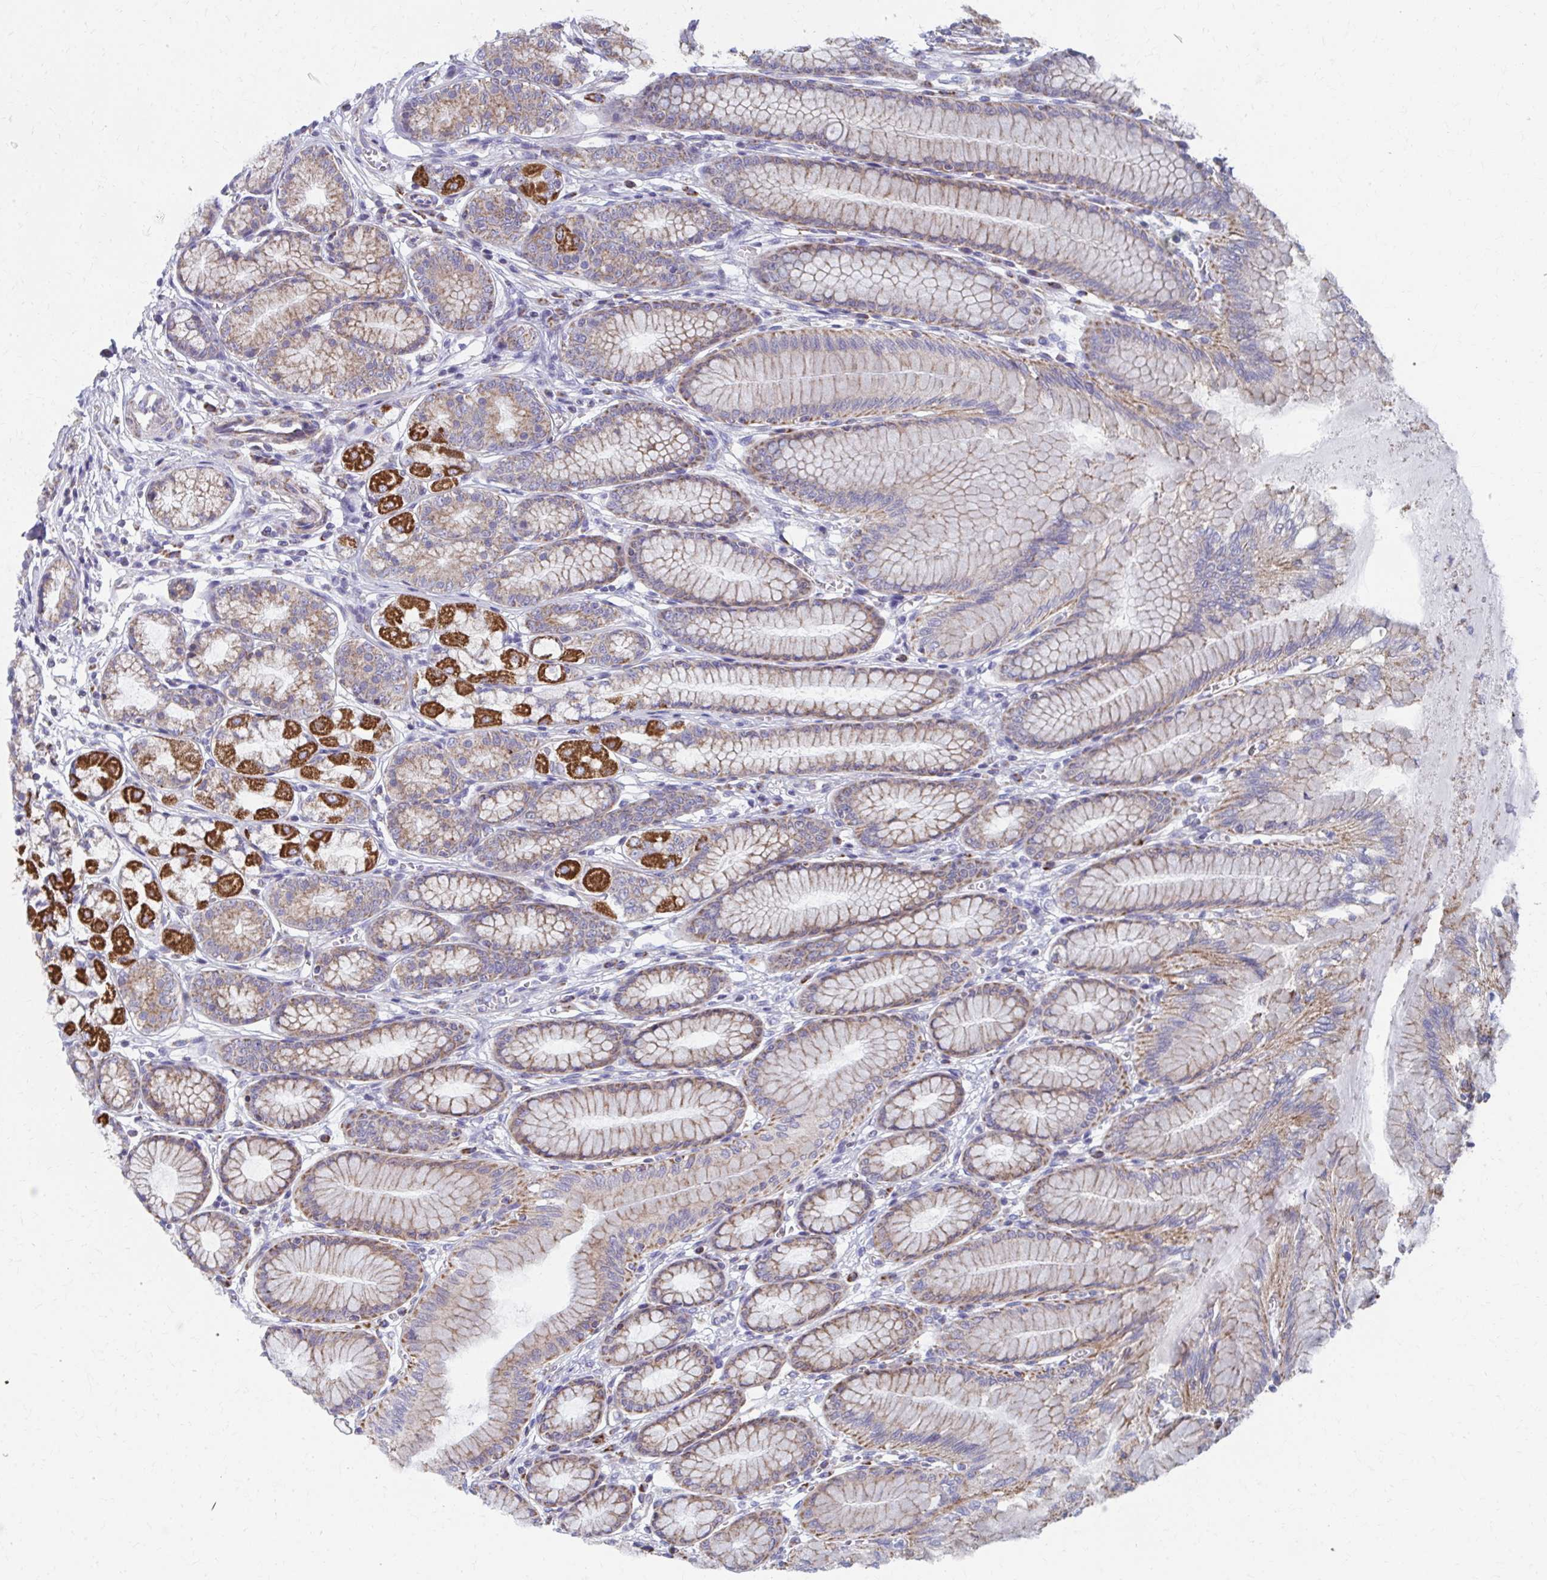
{"staining": {"intensity": "strong", "quantity": "25%-75%", "location": "cytoplasmic/membranous"}, "tissue": "stomach", "cell_type": "Glandular cells", "image_type": "normal", "snomed": [{"axis": "morphology", "description": "Normal tissue, NOS"}, {"axis": "topography", "description": "Stomach"}, {"axis": "topography", "description": "Stomach, lower"}], "caption": "Unremarkable stomach reveals strong cytoplasmic/membranous staining in about 25%-75% of glandular cells The protein of interest is shown in brown color, while the nuclei are stained blue..", "gene": "RCC1L", "patient": {"sex": "male", "age": 76}}